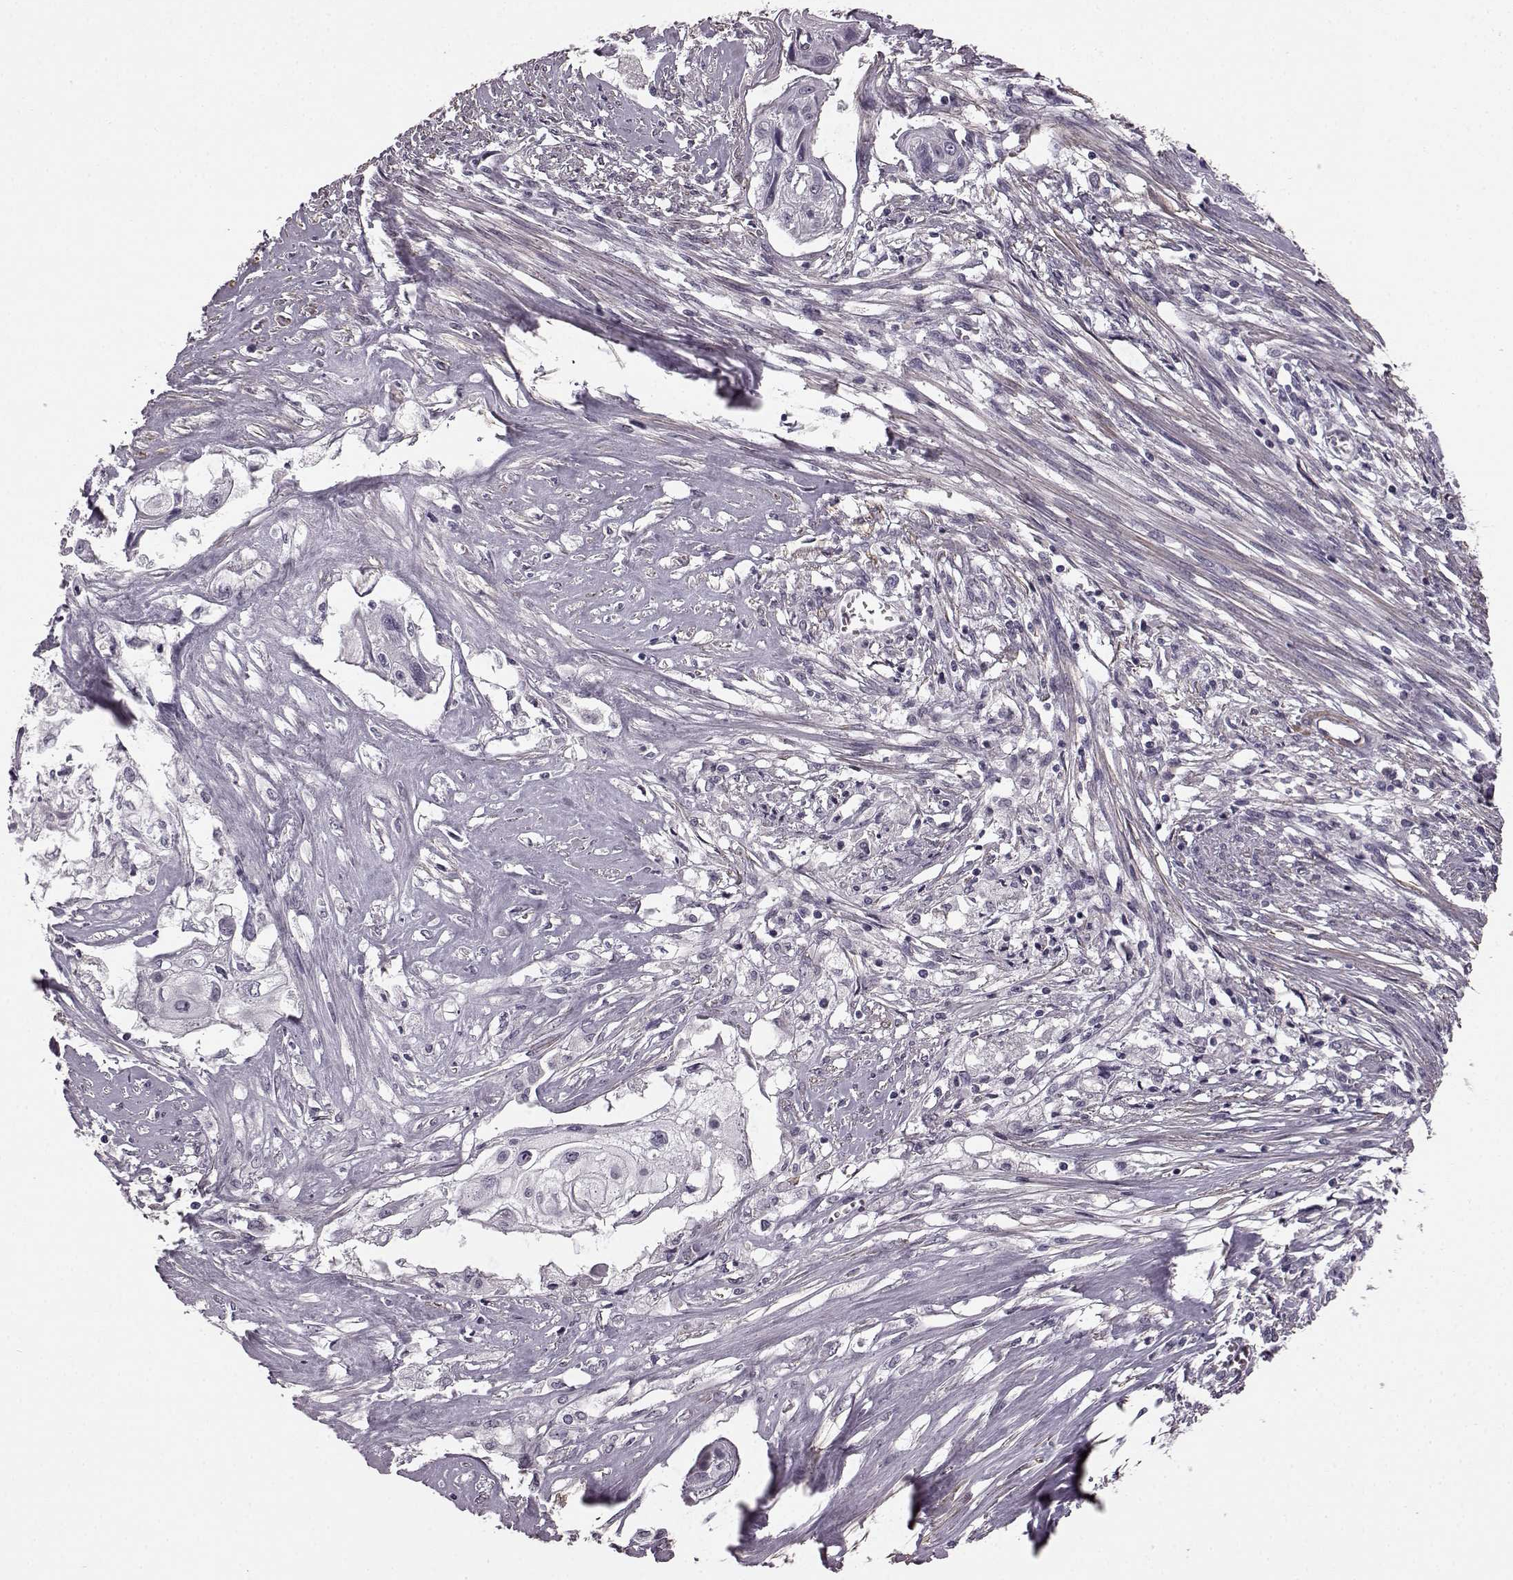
{"staining": {"intensity": "negative", "quantity": "none", "location": "none"}, "tissue": "cervical cancer", "cell_type": "Tumor cells", "image_type": "cancer", "snomed": [{"axis": "morphology", "description": "Squamous cell carcinoma, NOS"}, {"axis": "topography", "description": "Cervix"}], "caption": "Tumor cells show no significant protein staining in cervical cancer. (Brightfield microscopy of DAB (3,3'-diaminobenzidine) IHC at high magnification).", "gene": "SLCO3A1", "patient": {"sex": "female", "age": 49}}